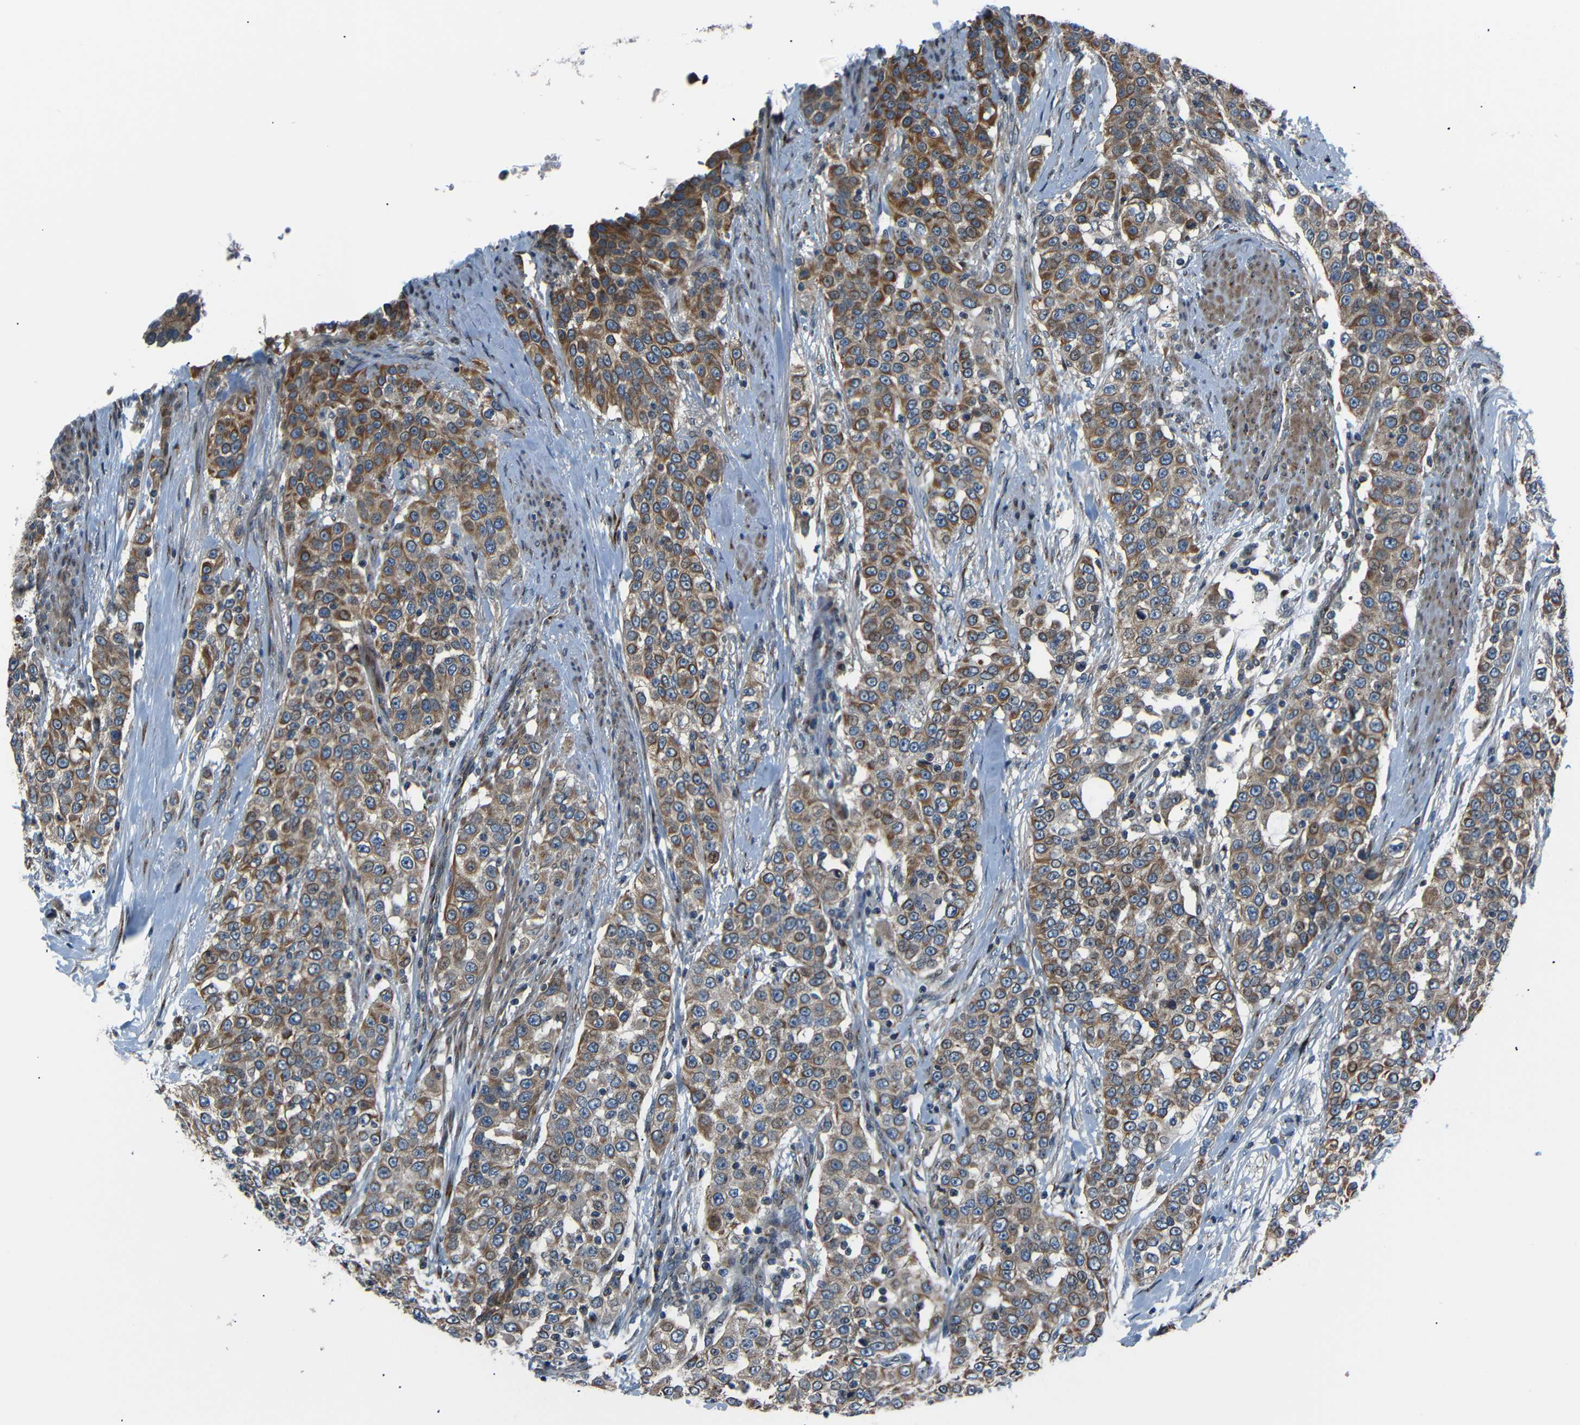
{"staining": {"intensity": "moderate", "quantity": ">75%", "location": "cytoplasmic/membranous"}, "tissue": "urothelial cancer", "cell_type": "Tumor cells", "image_type": "cancer", "snomed": [{"axis": "morphology", "description": "Urothelial carcinoma, High grade"}, {"axis": "topography", "description": "Urinary bladder"}], "caption": "Urothelial cancer was stained to show a protein in brown. There is medium levels of moderate cytoplasmic/membranous positivity in approximately >75% of tumor cells.", "gene": "AKAP9", "patient": {"sex": "female", "age": 80}}